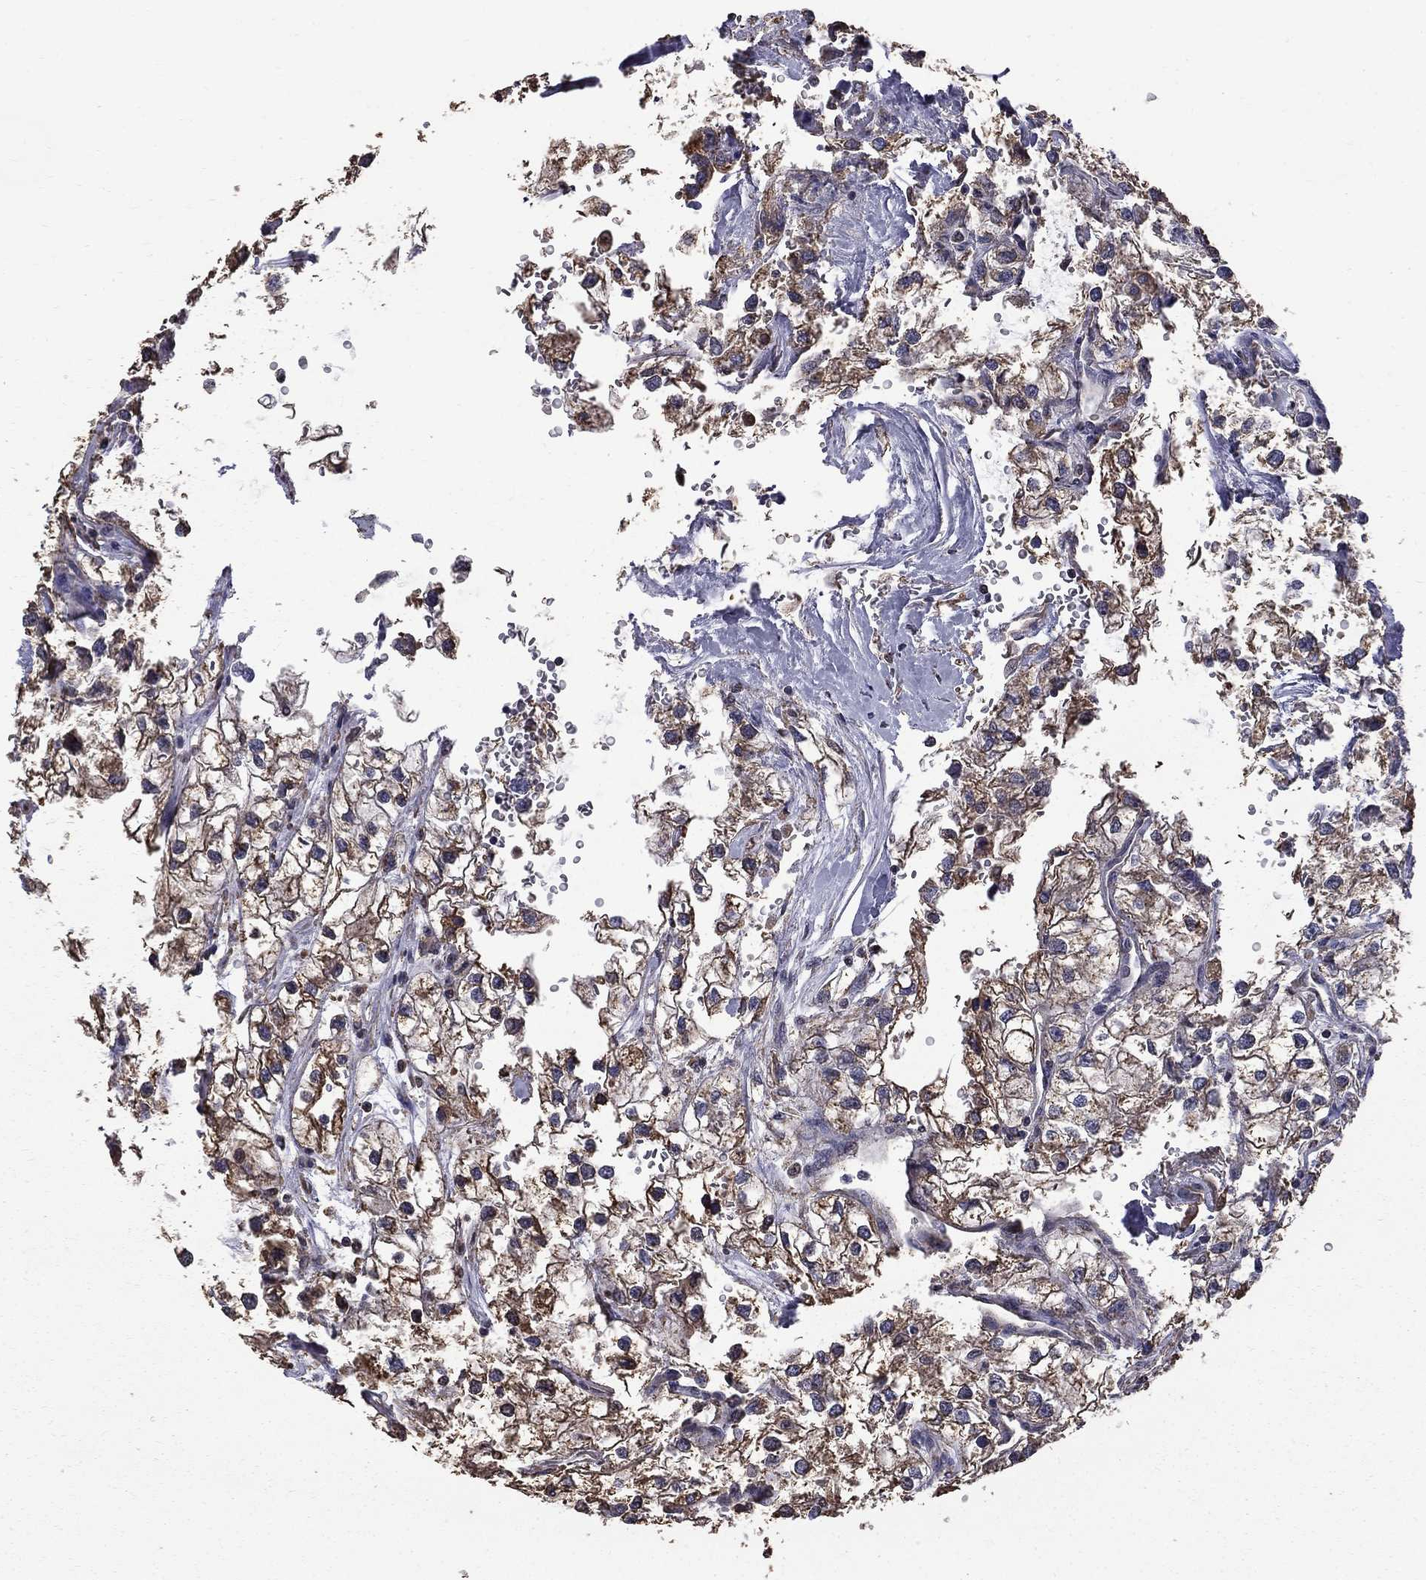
{"staining": {"intensity": "moderate", "quantity": "25%-75%", "location": "cytoplasmic/membranous"}, "tissue": "renal cancer", "cell_type": "Tumor cells", "image_type": "cancer", "snomed": [{"axis": "morphology", "description": "Adenocarcinoma, NOS"}, {"axis": "topography", "description": "Kidney"}], "caption": "Brown immunohistochemical staining in human adenocarcinoma (renal) displays moderate cytoplasmic/membranous expression in about 25%-75% of tumor cells.", "gene": "HSPB2", "patient": {"sex": "male", "age": 59}}